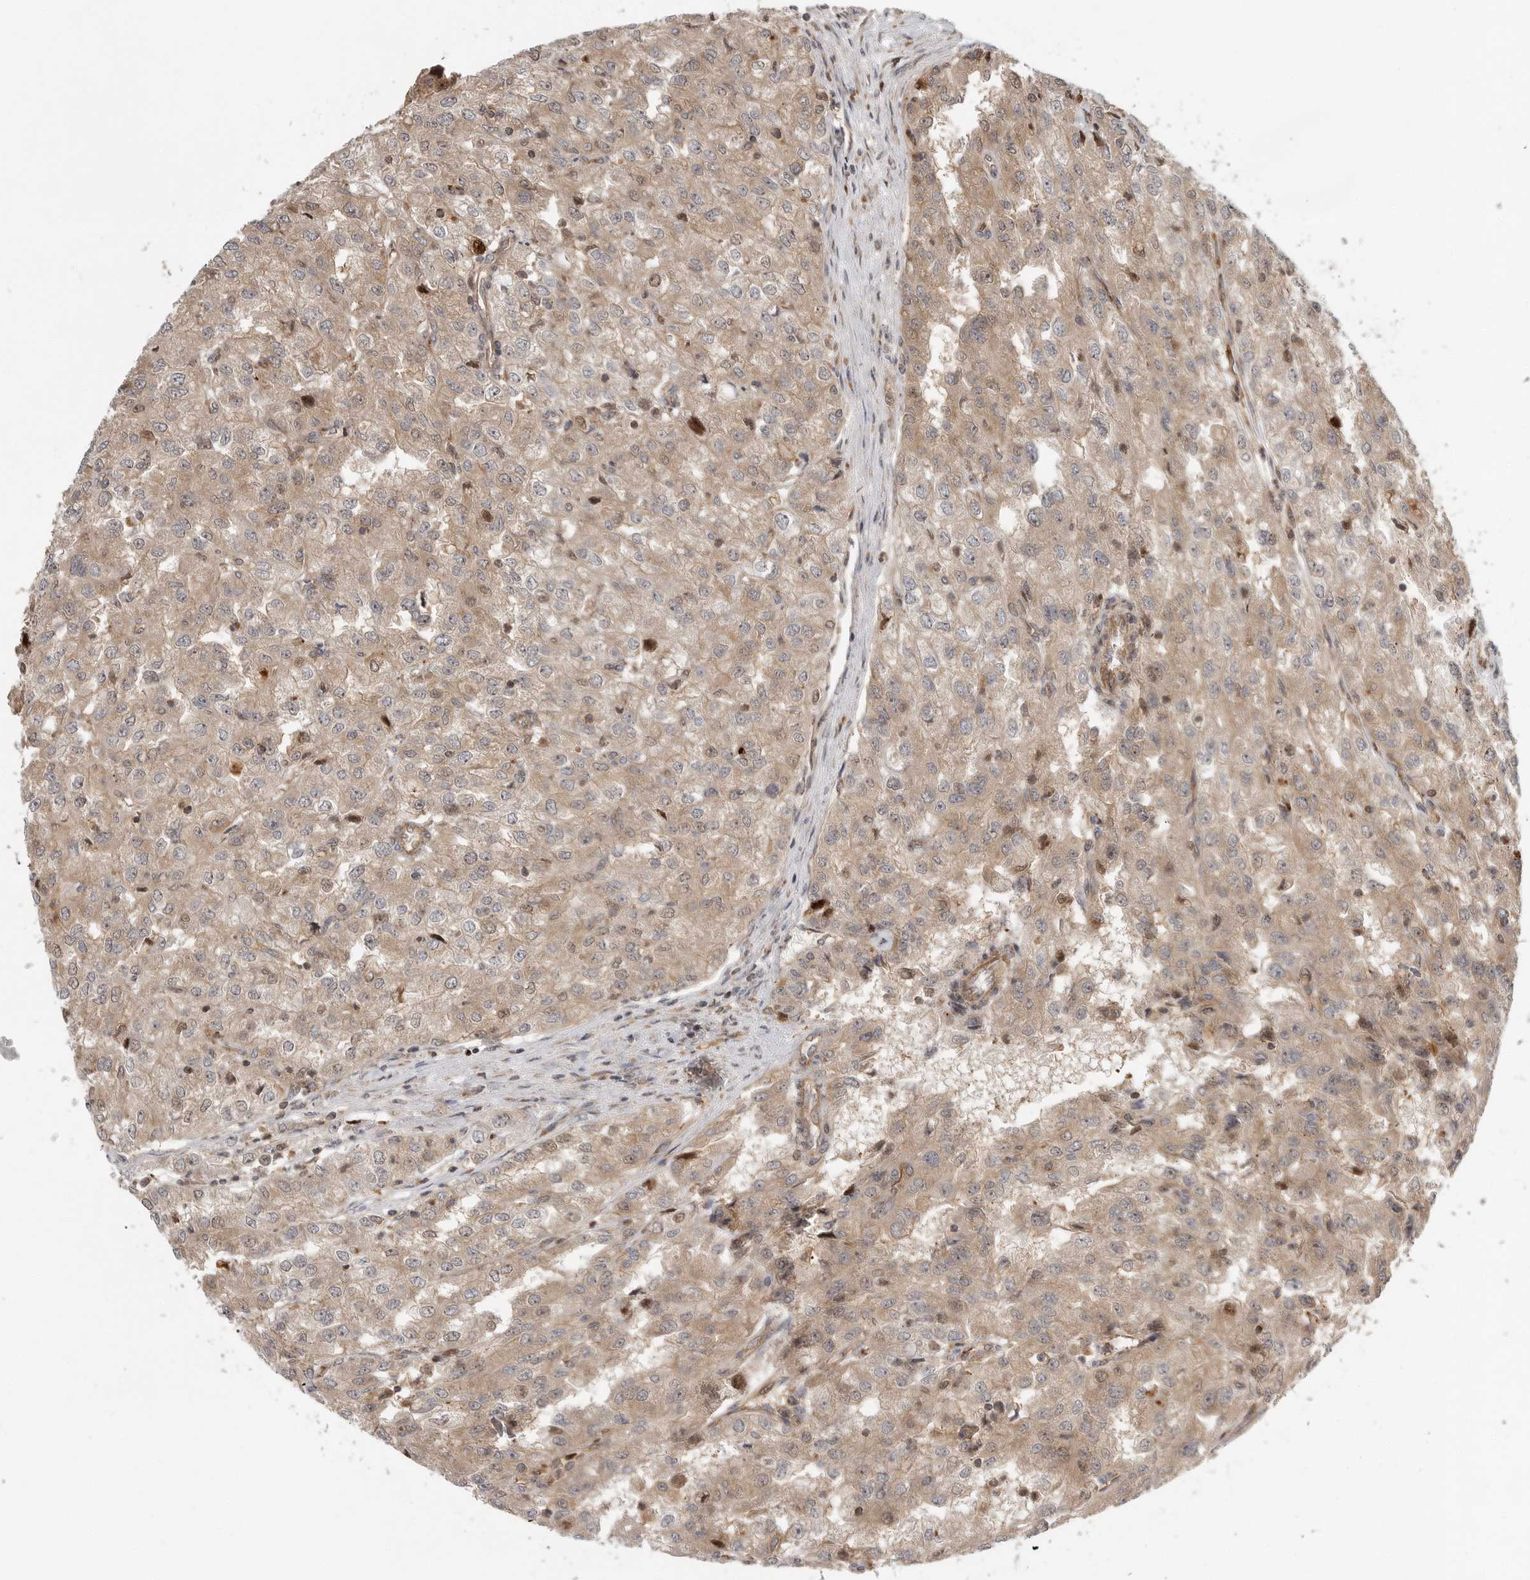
{"staining": {"intensity": "weak", "quantity": ">75%", "location": "cytoplasmic/membranous"}, "tissue": "renal cancer", "cell_type": "Tumor cells", "image_type": "cancer", "snomed": [{"axis": "morphology", "description": "Adenocarcinoma, NOS"}, {"axis": "topography", "description": "Kidney"}], "caption": "There is low levels of weak cytoplasmic/membranous staining in tumor cells of adenocarcinoma (renal), as demonstrated by immunohistochemical staining (brown color).", "gene": "STRAP", "patient": {"sex": "female", "age": 54}}